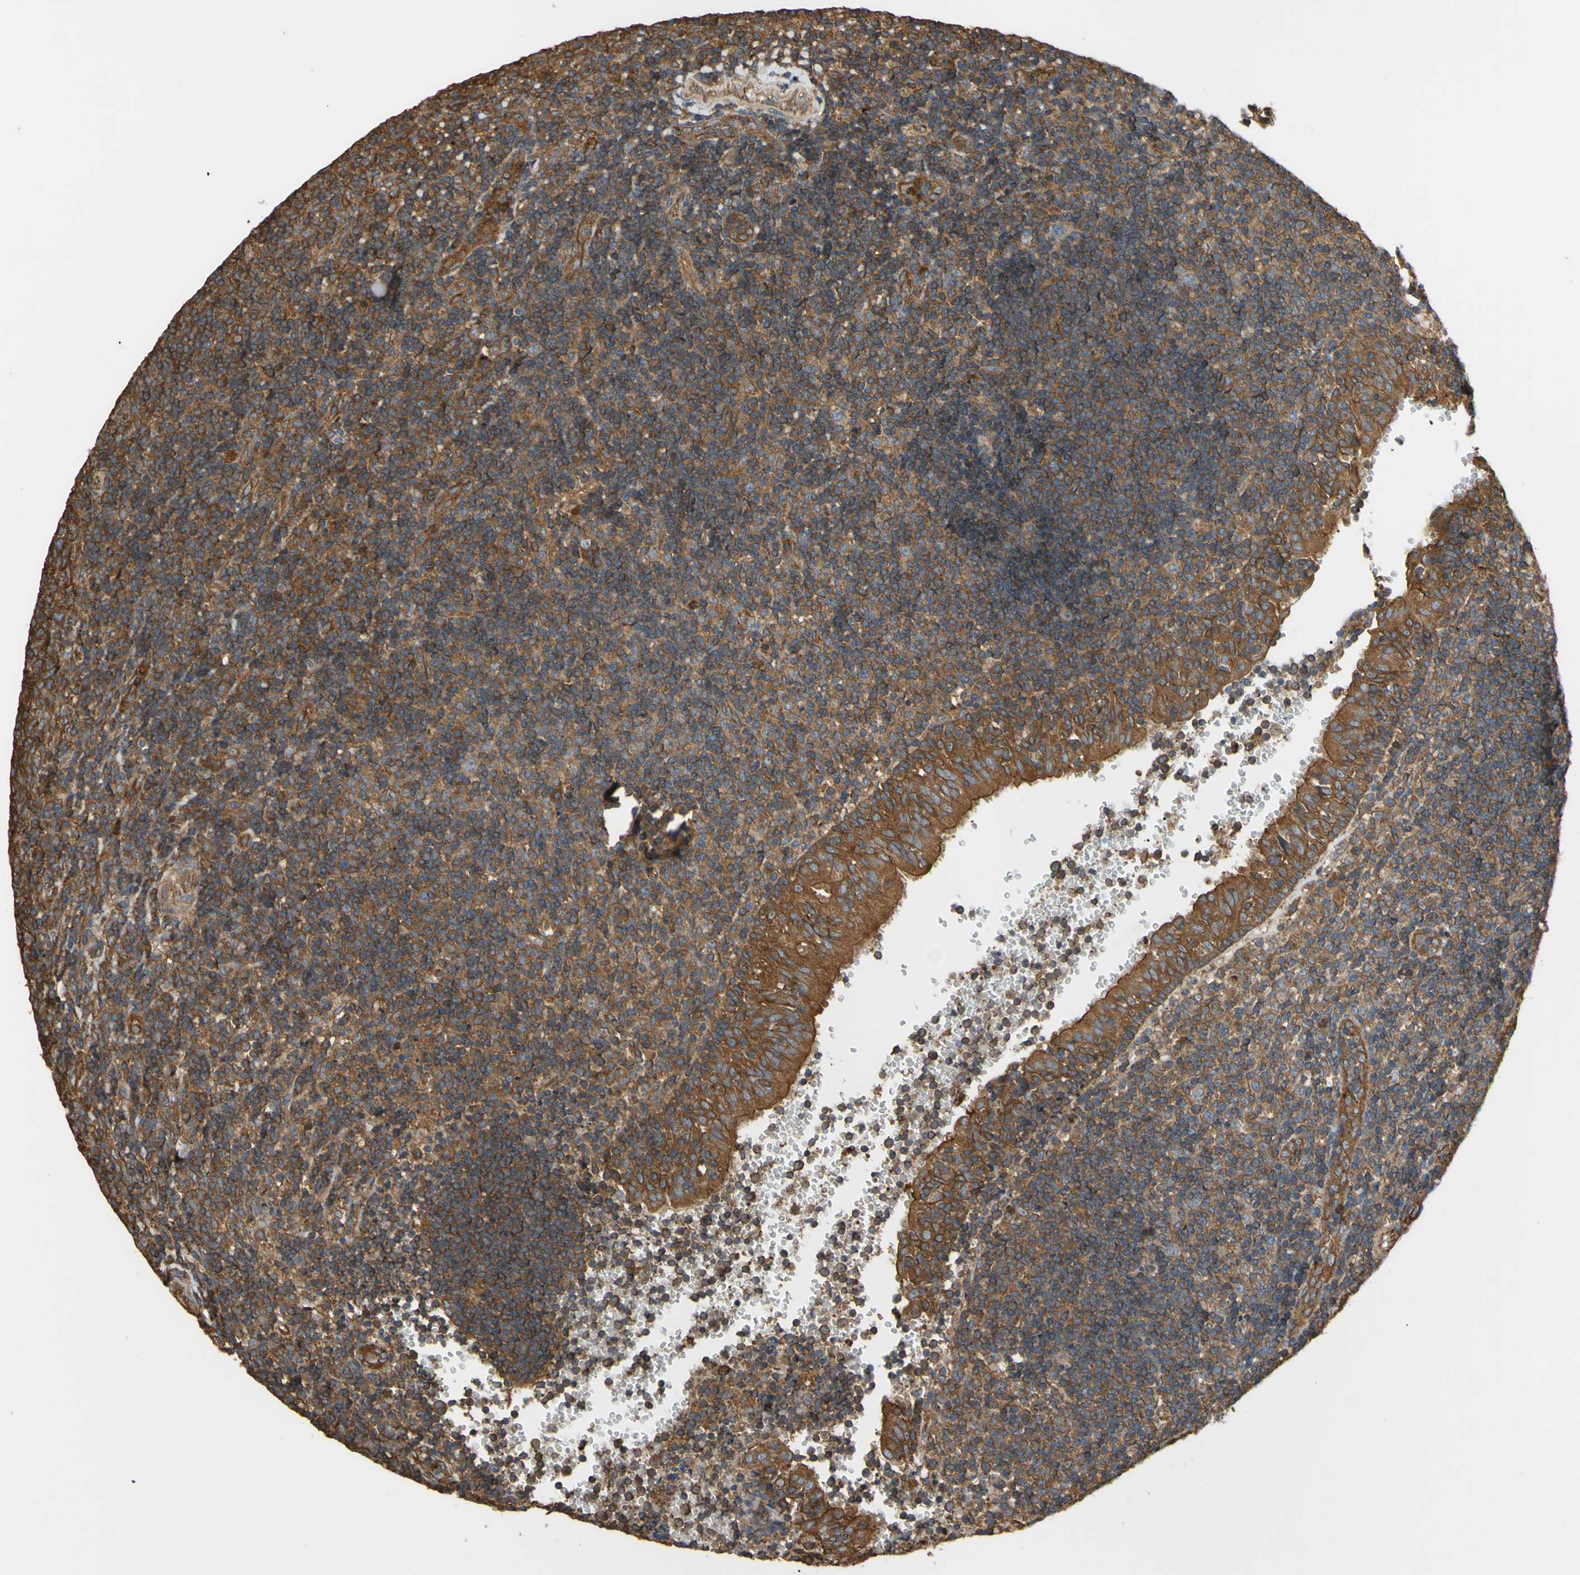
{"staining": {"intensity": "strong", "quantity": ">75%", "location": "cytoplasmic/membranous"}, "tissue": "tonsil", "cell_type": "Germinal center cells", "image_type": "normal", "snomed": [{"axis": "morphology", "description": "Normal tissue, NOS"}, {"axis": "topography", "description": "Tonsil"}], "caption": "This photomicrograph shows benign tonsil stained with immunohistochemistry to label a protein in brown. The cytoplasmic/membranous of germinal center cells show strong positivity for the protein. Nuclei are counter-stained blue.", "gene": "CTTN", "patient": {"sex": "female", "age": 40}}